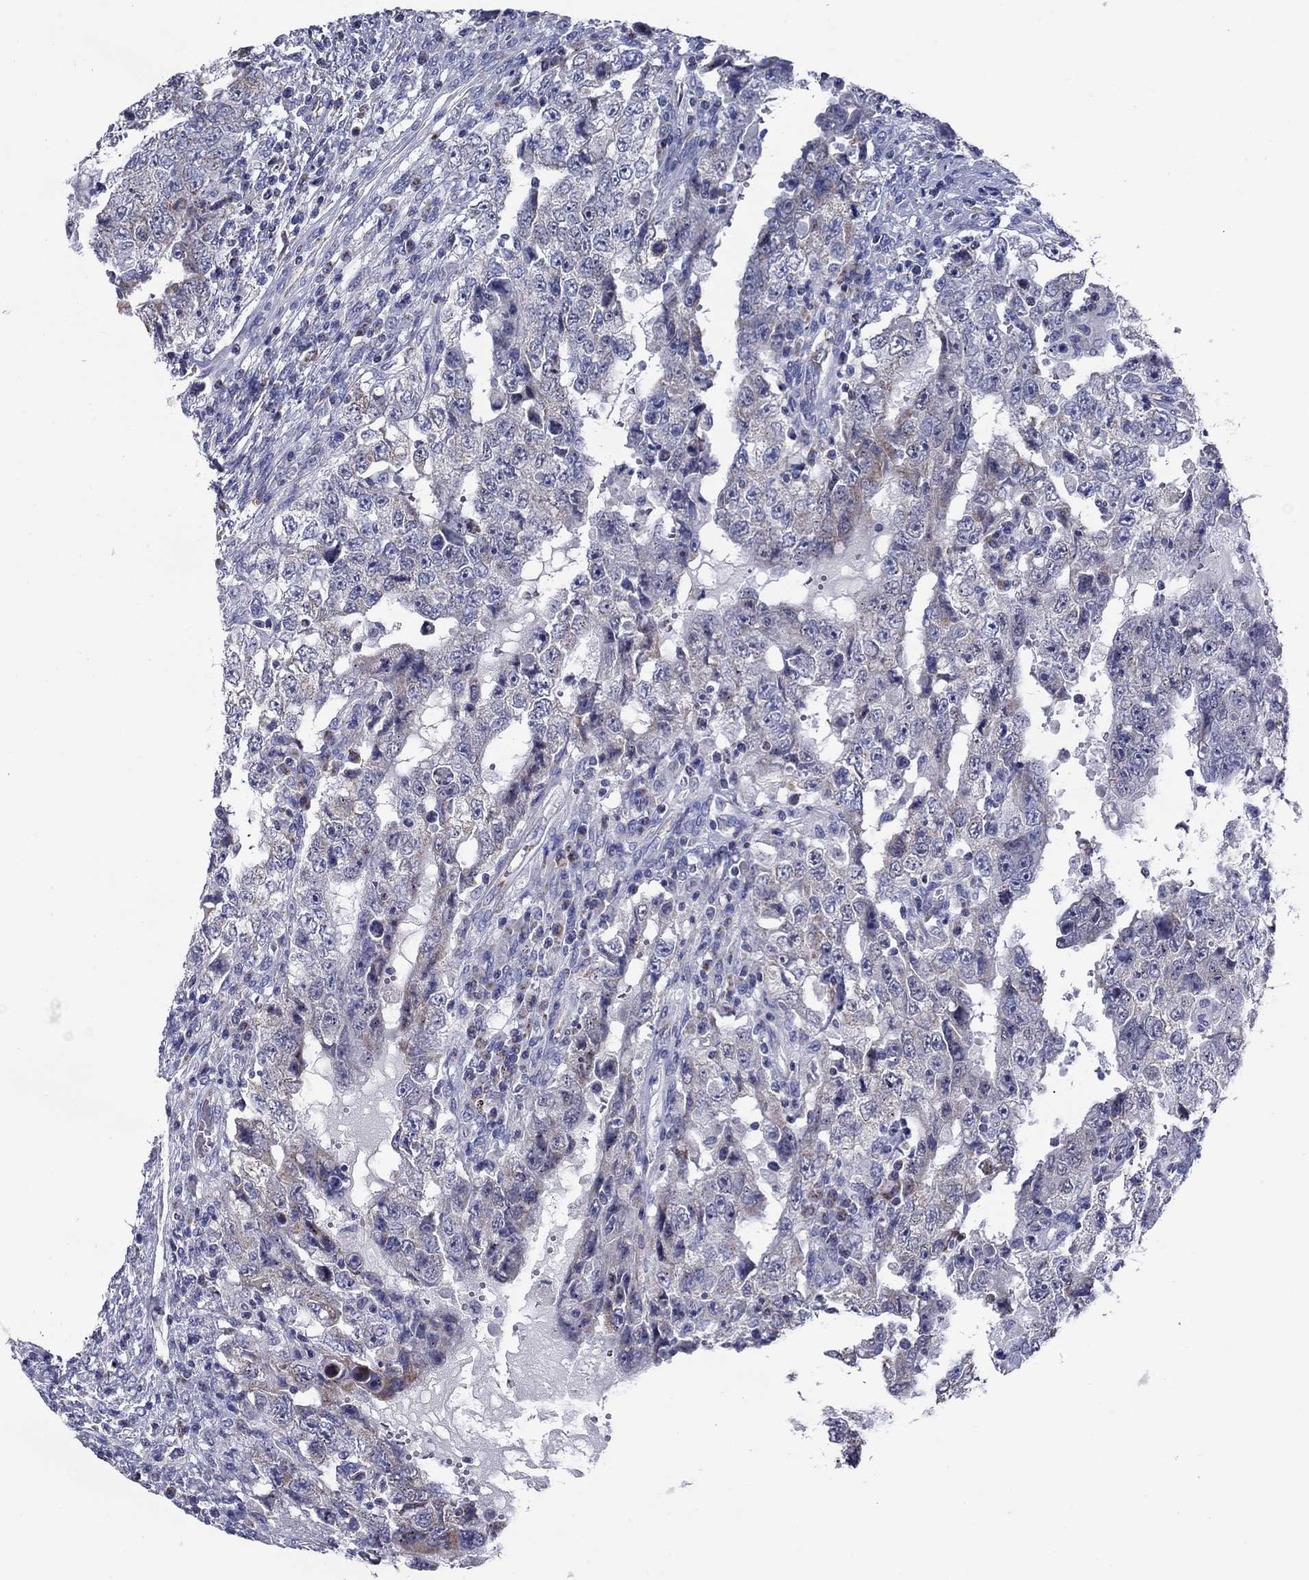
{"staining": {"intensity": "negative", "quantity": "none", "location": "none"}, "tissue": "testis cancer", "cell_type": "Tumor cells", "image_type": "cancer", "snomed": [{"axis": "morphology", "description": "Carcinoma, Embryonal, NOS"}, {"axis": "topography", "description": "Testis"}], "caption": "Tumor cells show no significant staining in testis embryonal carcinoma. The staining is performed using DAB (3,3'-diaminobenzidine) brown chromogen with nuclei counter-stained in using hematoxylin.", "gene": "NDUFA4L2", "patient": {"sex": "male", "age": 26}}